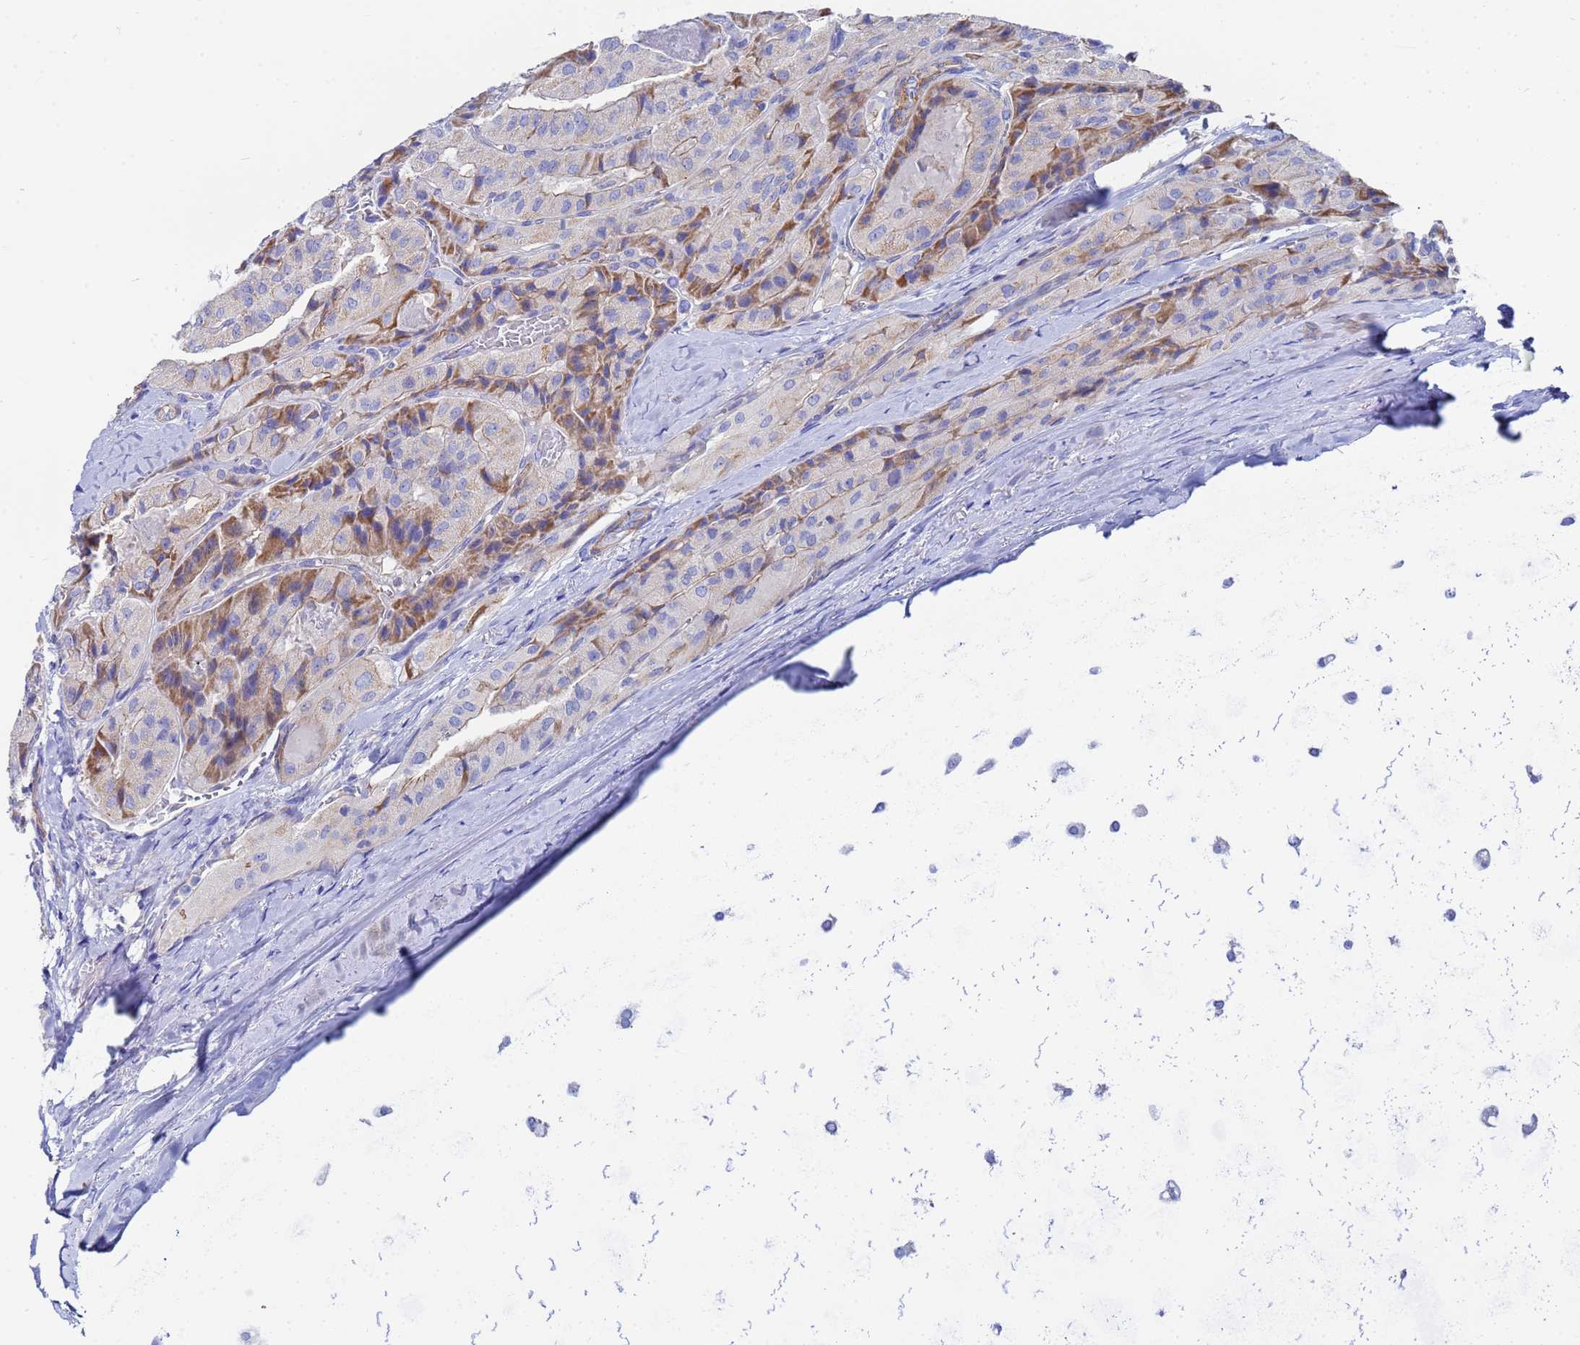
{"staining": {"intensity": "moderate", "quantity": "<25%", "location": "cytoplasmic/membranous"}, "tissue": "thyroid cancer", "cell_type": "Tumor cells", "image_type": "cancer", "snomed": [{"axis": "morphology", "description": "Normal tissue, NOS"}, {"axis": "morphology", "description": "Papillary adenocarcinoma, NOS"}, {"axis": "topography", "description": "Thyroid gland"}], "caption": "Tumor cells demonstrate low levels of moderate cytoplasmic/membranous expression in approximately <25% of cells in human papillary adenocarcinoma (thyroid). The protein of interest is shown in brown color, while the nuclei are stained blue.", "gene": "RAB39B", "patient": {"sex": "female", "age": 59}}